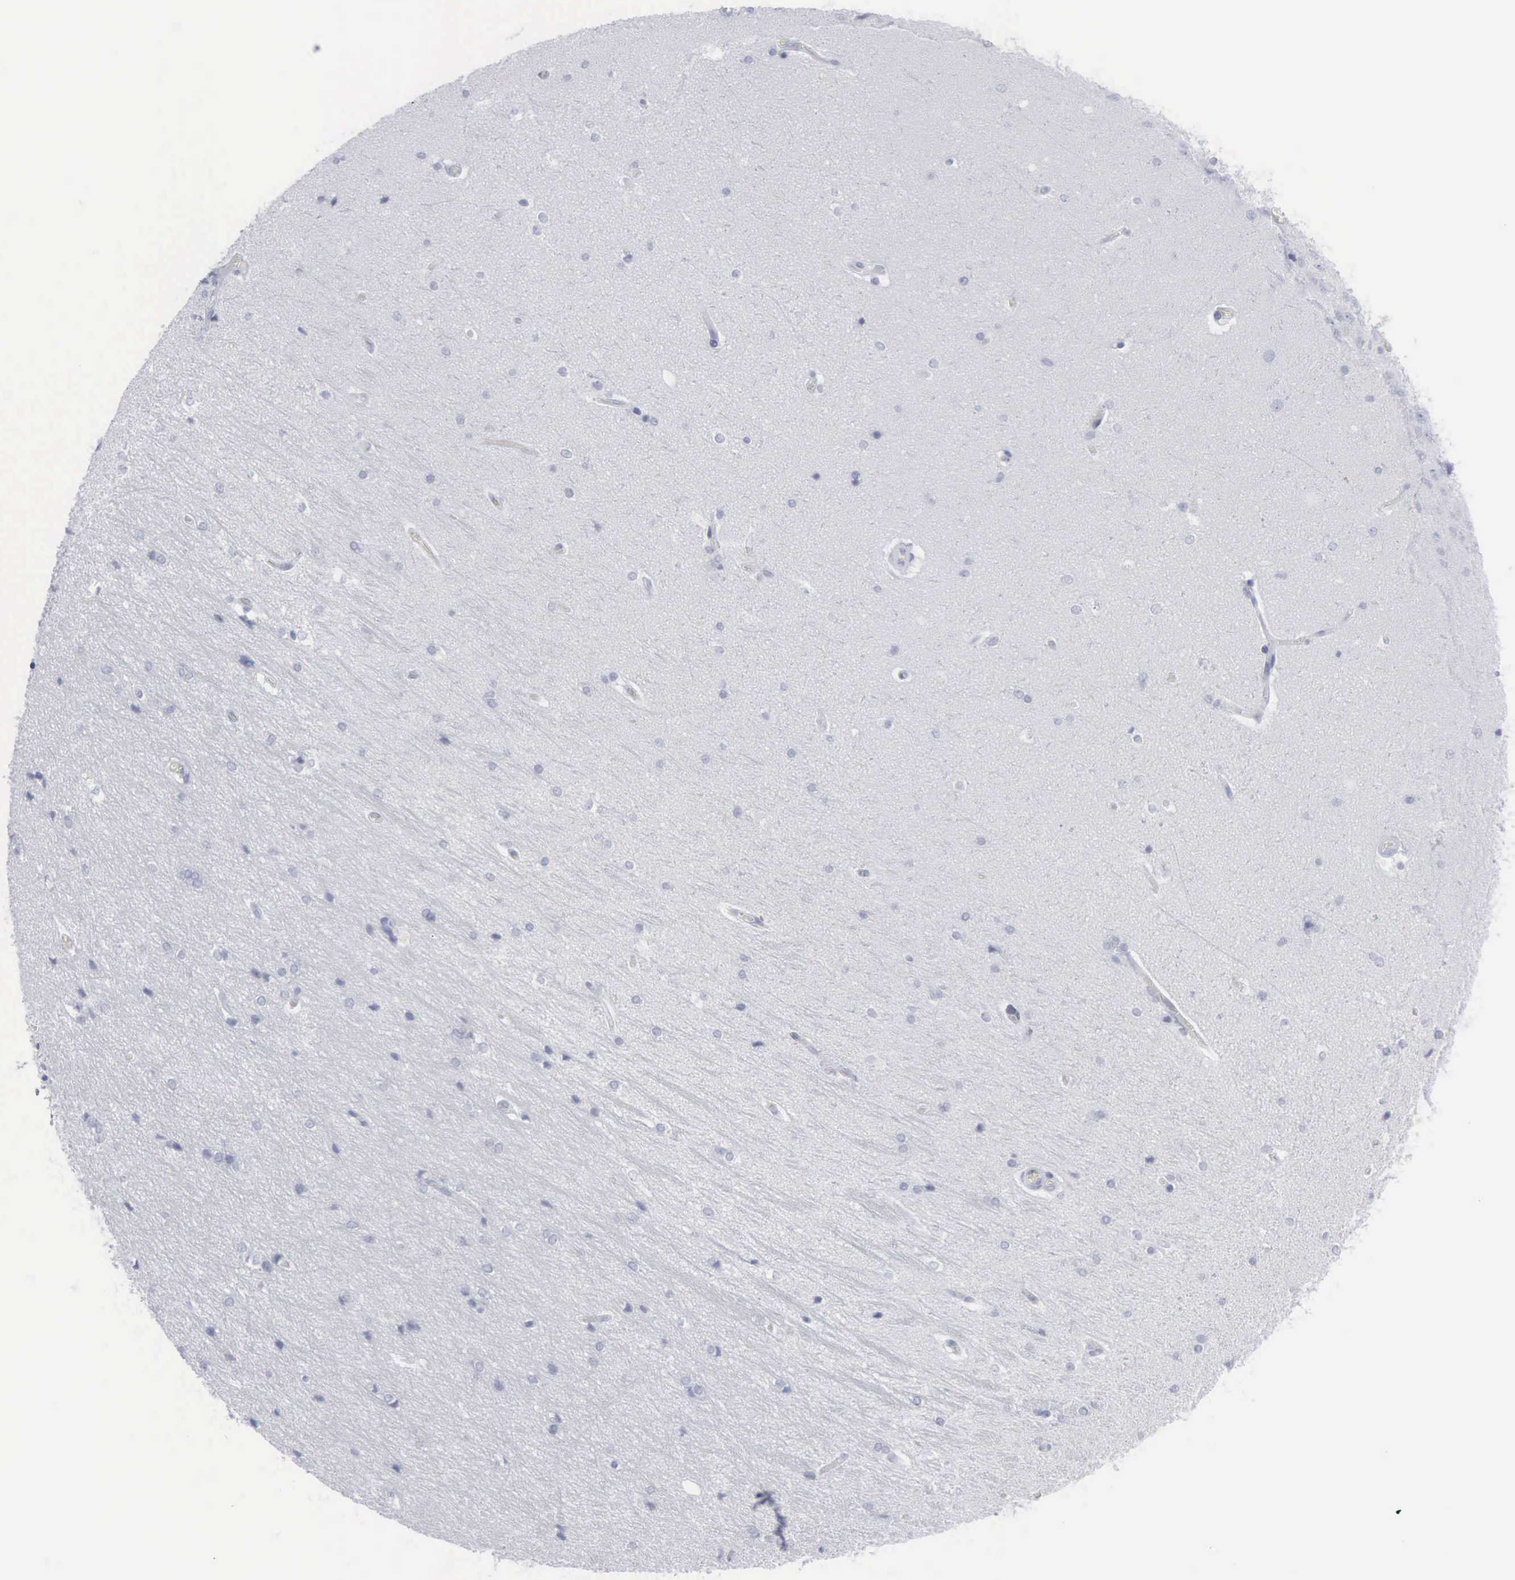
{"staining": {"intensity": "negative", "quantity": "none", "location": "none"}, "tissue": "hippocampus", "cell_type": "Glial cells", "image_type": "normal", "snomed": [{"axis": "morphology", "description": "Normal tissue, NOS"}, {"axis": "topography", "description": "Hippocampus"}], "caption": "Immunohistochemistry (IHC) micrograph of unremarkable hippocampus: human hippocampus stained with DAB (3,3'-diaminobenzidine) shows no significant protein expression in glial cells. The staining was performed using DAB to visualize the protein expression in brown, while the nuclei were stained in blue with hematoxylin (Magnification: 20x).", "gene": "VCAM1", "patient": {"sex": "female", "age": 19}}